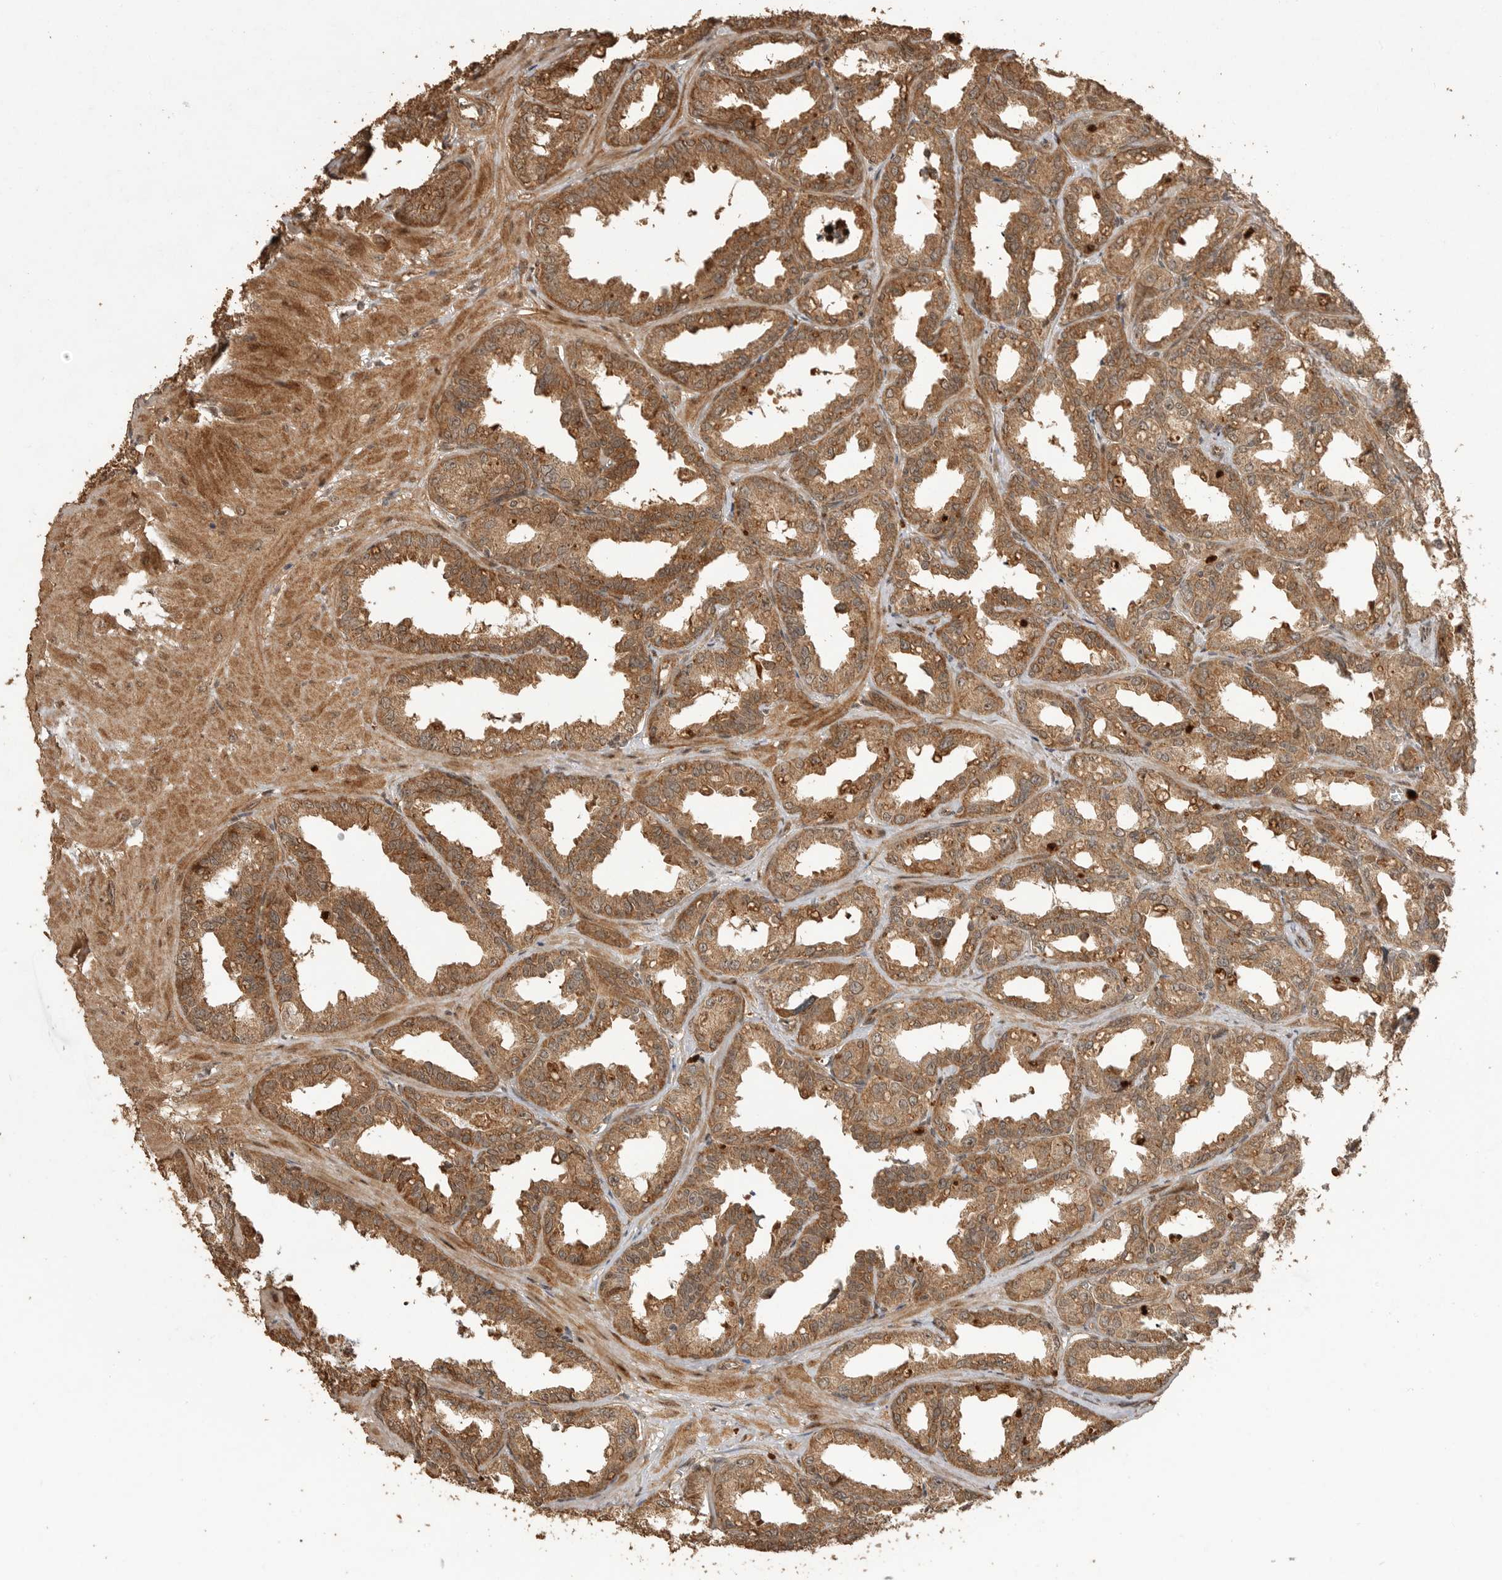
{"staining": {"intensity": "moderate", "quantity": ">75%", "location": "cytoplasmic/membranous,nuclear"}, "tissue": "seminal vesicle", "cell_type": "Glandular cells", "image_type": "normal", "snomed": [{"axis": "morphology", "description": "Normal tissue, NOS"}, {"axis": "topography", "description": "Prostate"}, {"axis": "topography", "description": "Seminal veicle"}], "caption": "The micrograph reveals staining of benign seminal vesicle, revealing moderate cytoplasmic/membranous,nuclear protein positivity (brown color) within glandular cells. (brown staining indicates protein expression, while blue staining denotes nuclei).", "gene": "BOC", "patient": {"sex": "male", "age": 51}}